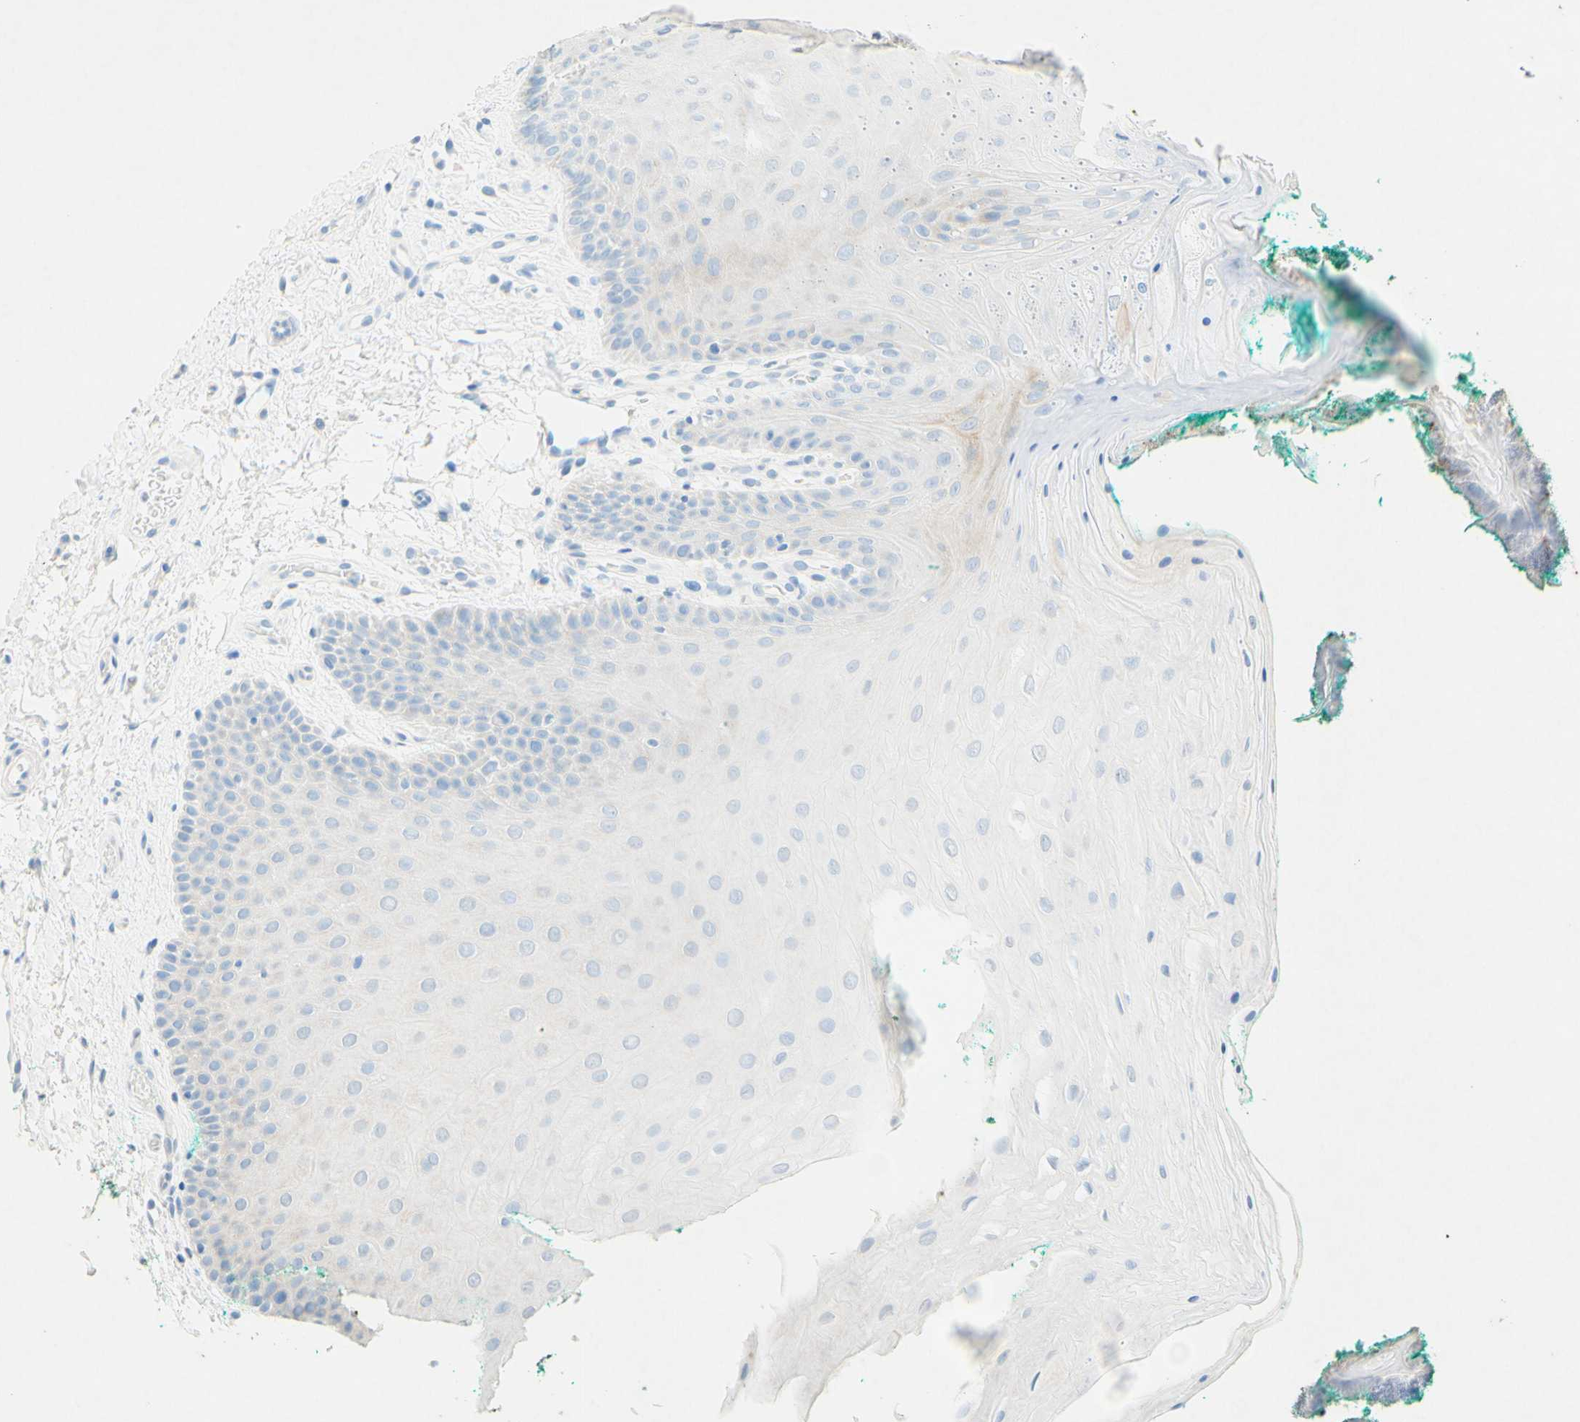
{"staining": {"intensity": "weak", "quantity": "<25%", "location": "cytoplasmic/membranous"}, "tissue": "oral mucosa", "cell_type": "Squamous epithelial cells", "image_type": "normal", "snomed": [{"axis": "morphology", "description": "Normal tissue, NOS"}, {"axis": "topography", "description": "Oral tissue"}], "caption": "Human oral mucosa stained for a protein using immunohistochemistry (IHC) demonstrates no staining in squamous epithelial cells.", "gene": "SLC46A1", "patient": {"sex": "male", "age": 62}}